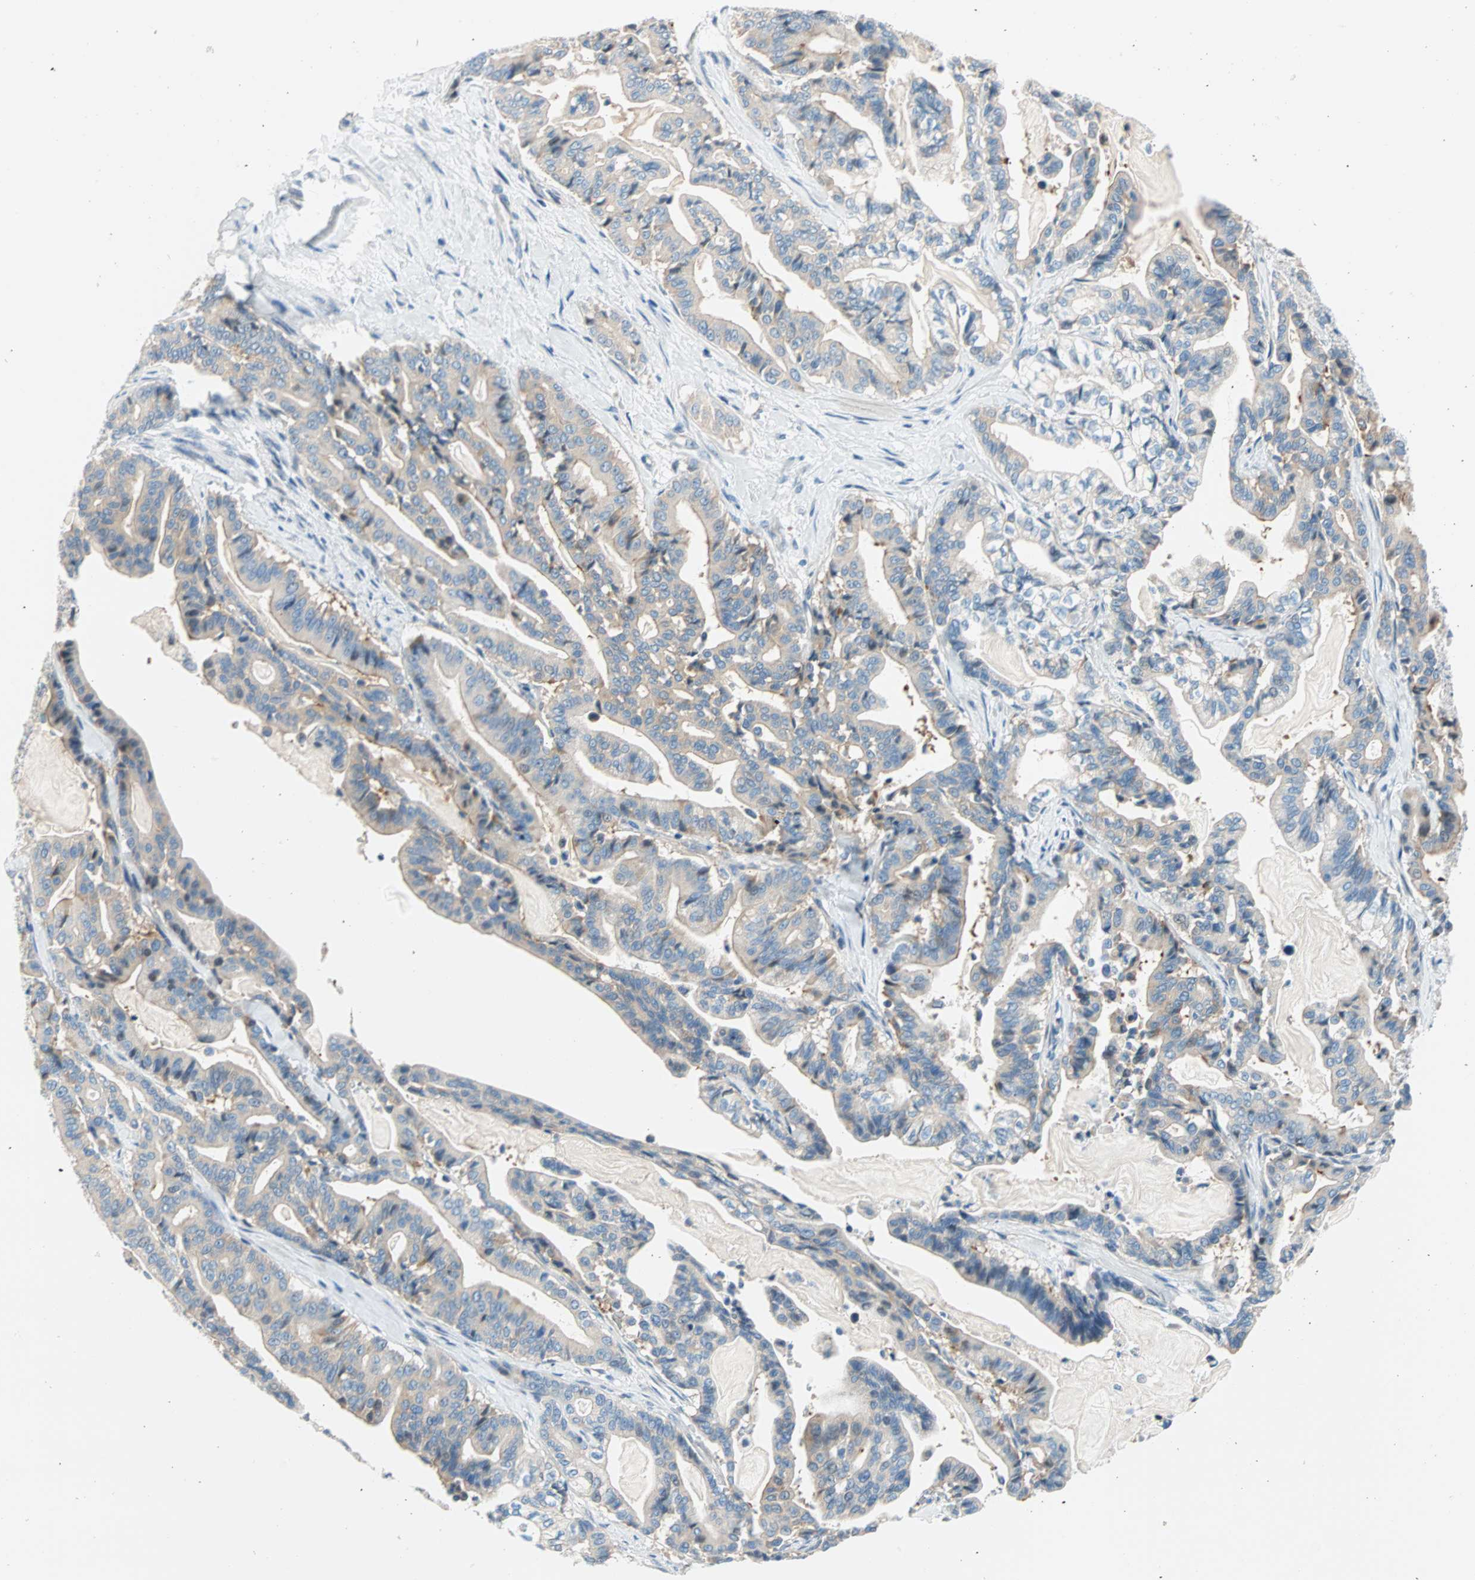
{"staining": {"intensity": "moderate", "quantity": "<25%", "location": "cytoplasmic/membranous"}, "tissue": "pancreatic cancer", "cell_type": "Tumor cells", "image_type": "cancer", "snomed": [{"axis": "morphology", "description": "Adenocarcinoma, NOS"}, {"axis": "topography", "description": "Pancreas"}], "caption": "Immunohistochemical staining of pancreatic adenocarcinoma displays low levels of moderate cytoplasmic/membranous staining in about <25% of tumor cells.", "gene": "TMEM163", "patient": {"sex": "male", "age": 63}}